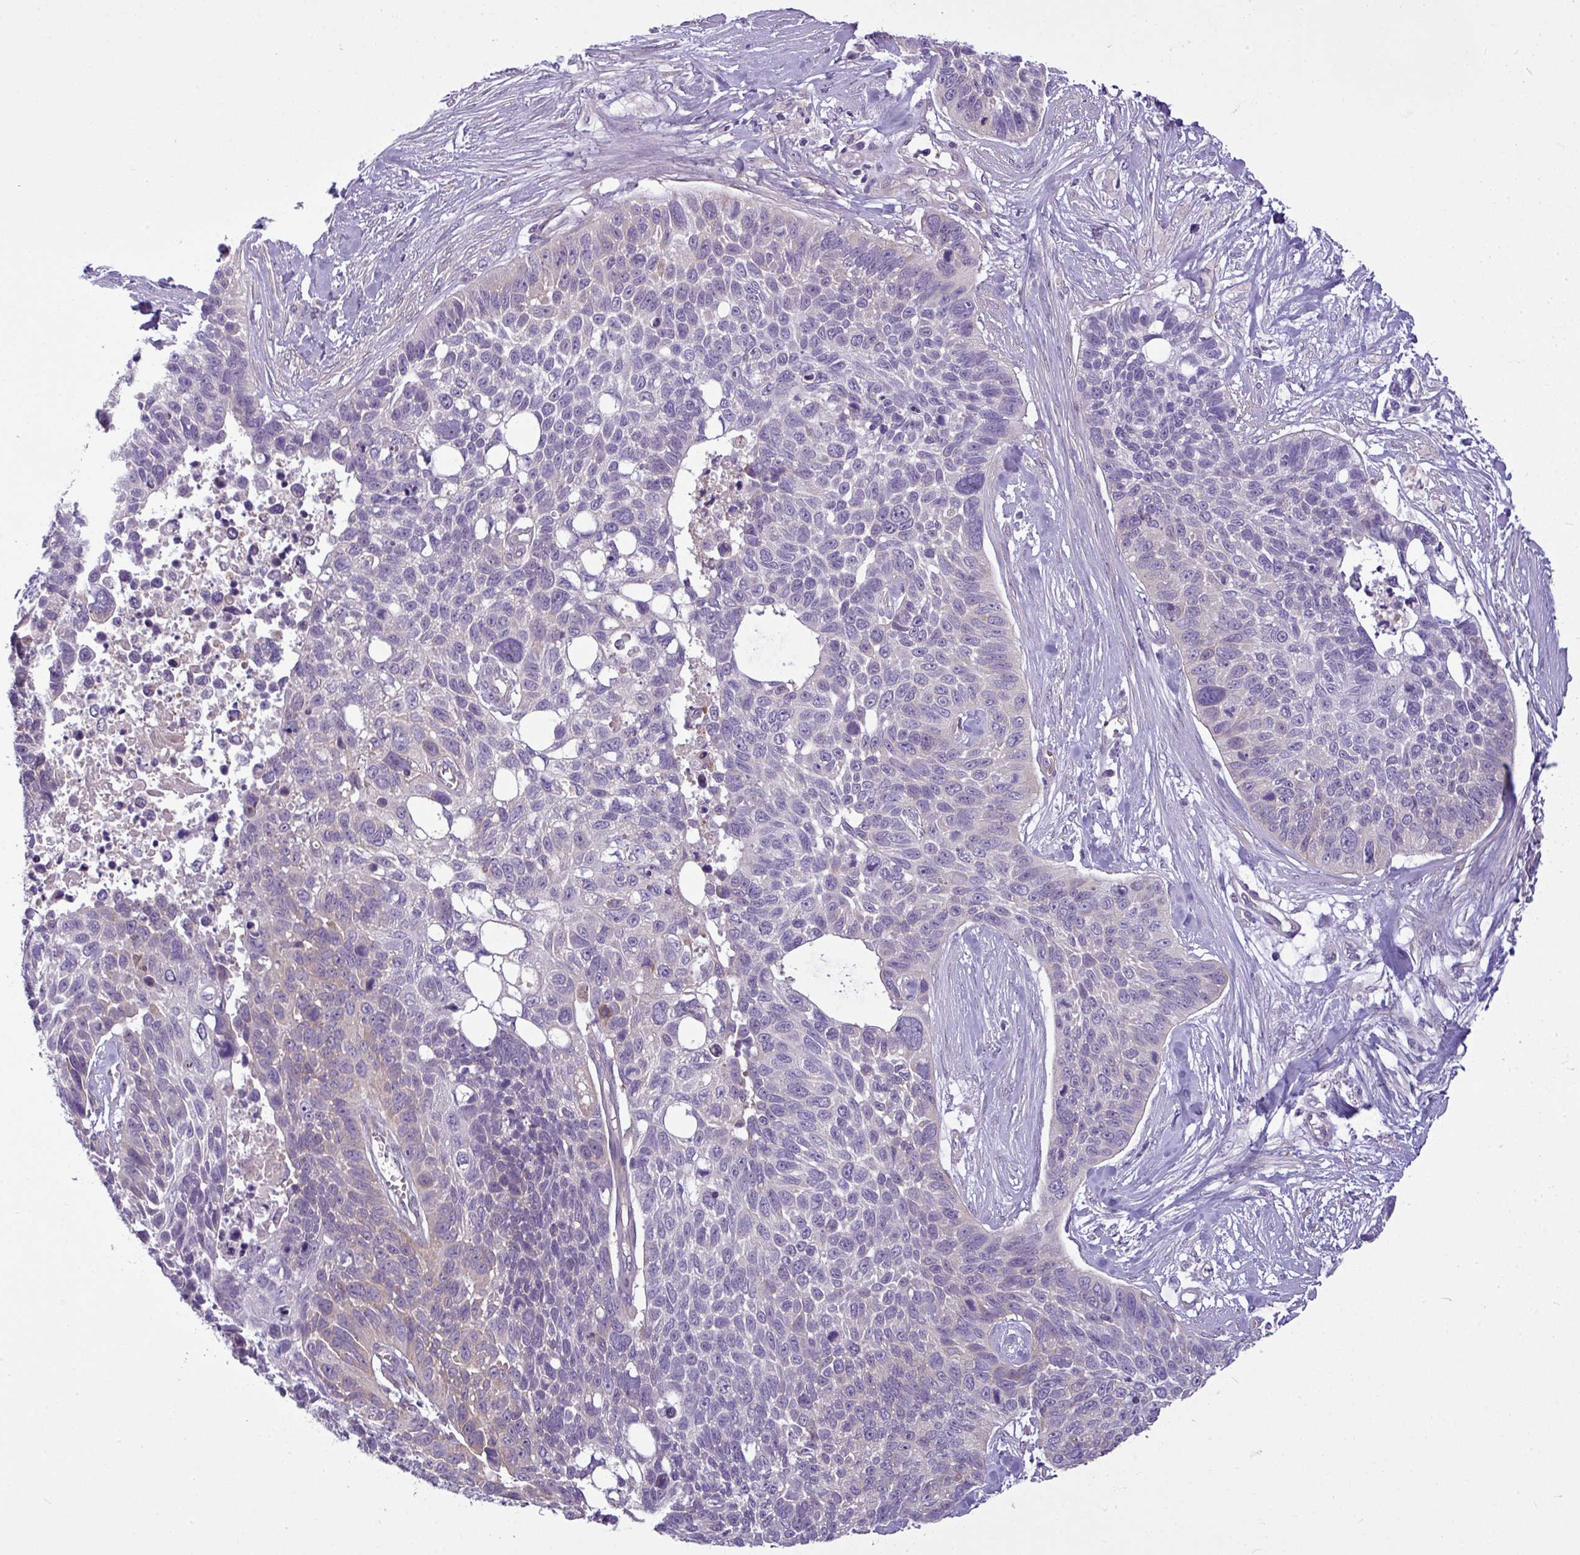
{"staining": {"intensity": "negative", "quantity": "none", "location": "none"}, "tissue": "lung cancer", "cell_type": "Tumor cells", "image_type": "cancer", "snomed": [{"axis": "morphology", "description": "Squamous cell carcinoma, NOS"}, {"axis": "topography", "description": "Lung"}], "caption": "The histopathology image demonstrates no staining of tumor cells in lung cancer. (Brightfield microscopy of DAB (3,3'-diaminobenzidine) immunohistochemistry at high magnification).", "gene": "CAMK2B", "patient": {"sex": "male", "age": 62}}